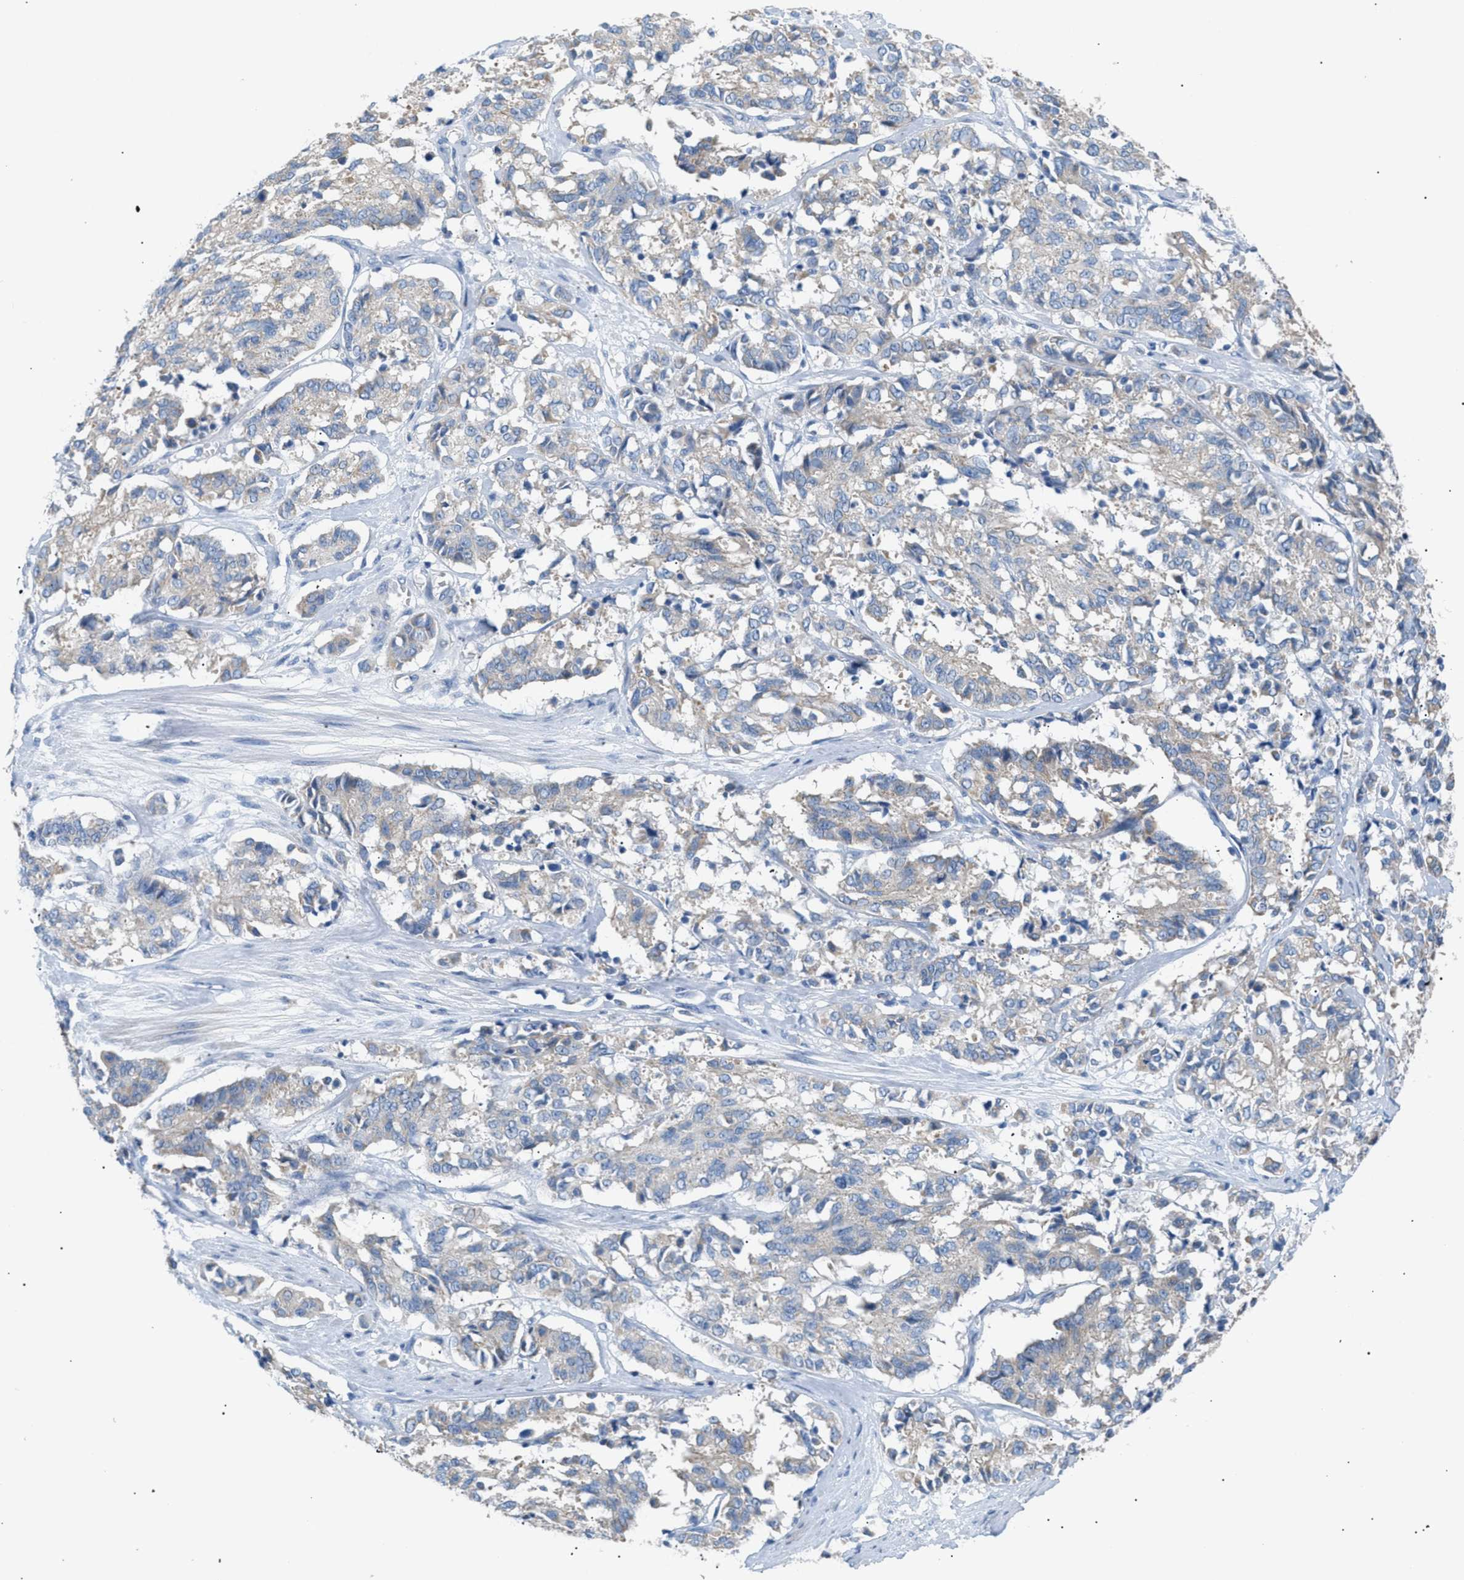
{"staining": {"intensity": "negative", "quantity": "none", "location": "none"}, "tissue": "cervical cancer", "cell_type": "Tumor cells", "image_type": "cancer", "snomed": [{"axis": "morphology", "description": "Squamous cell carcinoma, NOS"}, {"axis": "topography", "description": "Cervix"}], "caption": "The histopathology image exhibits no significant expression in tumor cells of cervical cancer. (DAB IHC visualized using brightfield microscopy, high magnification).", "gene": "ILDR1", "patient": {"sex": "female", "age": 35}}